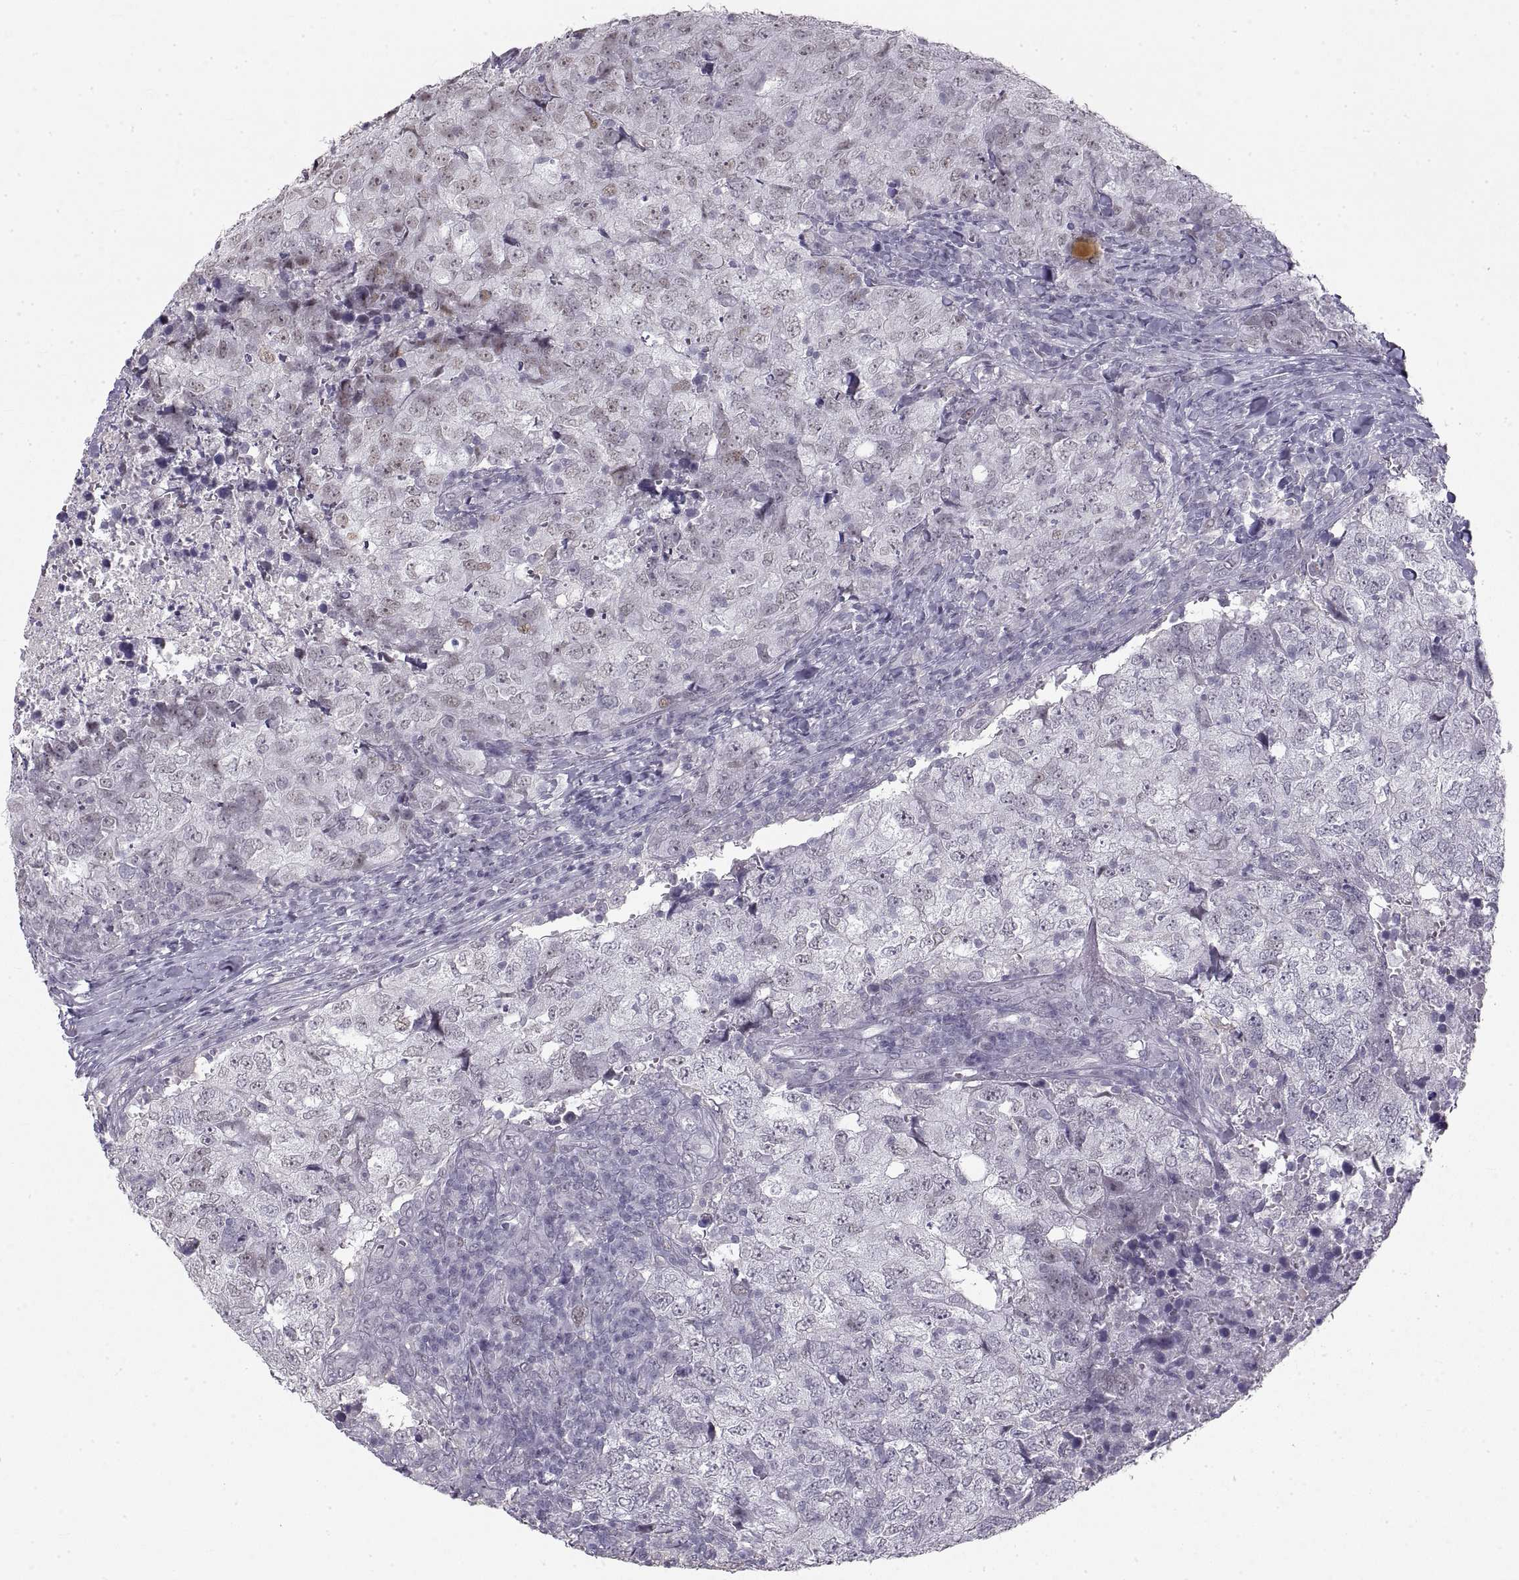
{"staining": {"intensity": "weak", "quantity": "<25%", "location": "cytoplasmic/membranous"}, "tissue": "breast cancer", "cell_type": "Tumor cells", "image_type": "cancer", "snomed": [{"axis": "morphology", "description": "Duct carcinoma"}, {"axis": "topography", "description": "Breast"}], "caption": "Immunohistochemical staining of human breast invasive ductal carcinoma exhibits no significant positivity in tumor cells.", "gene": "NANOS3", "patient": {"sex": "female", "age": 30}}